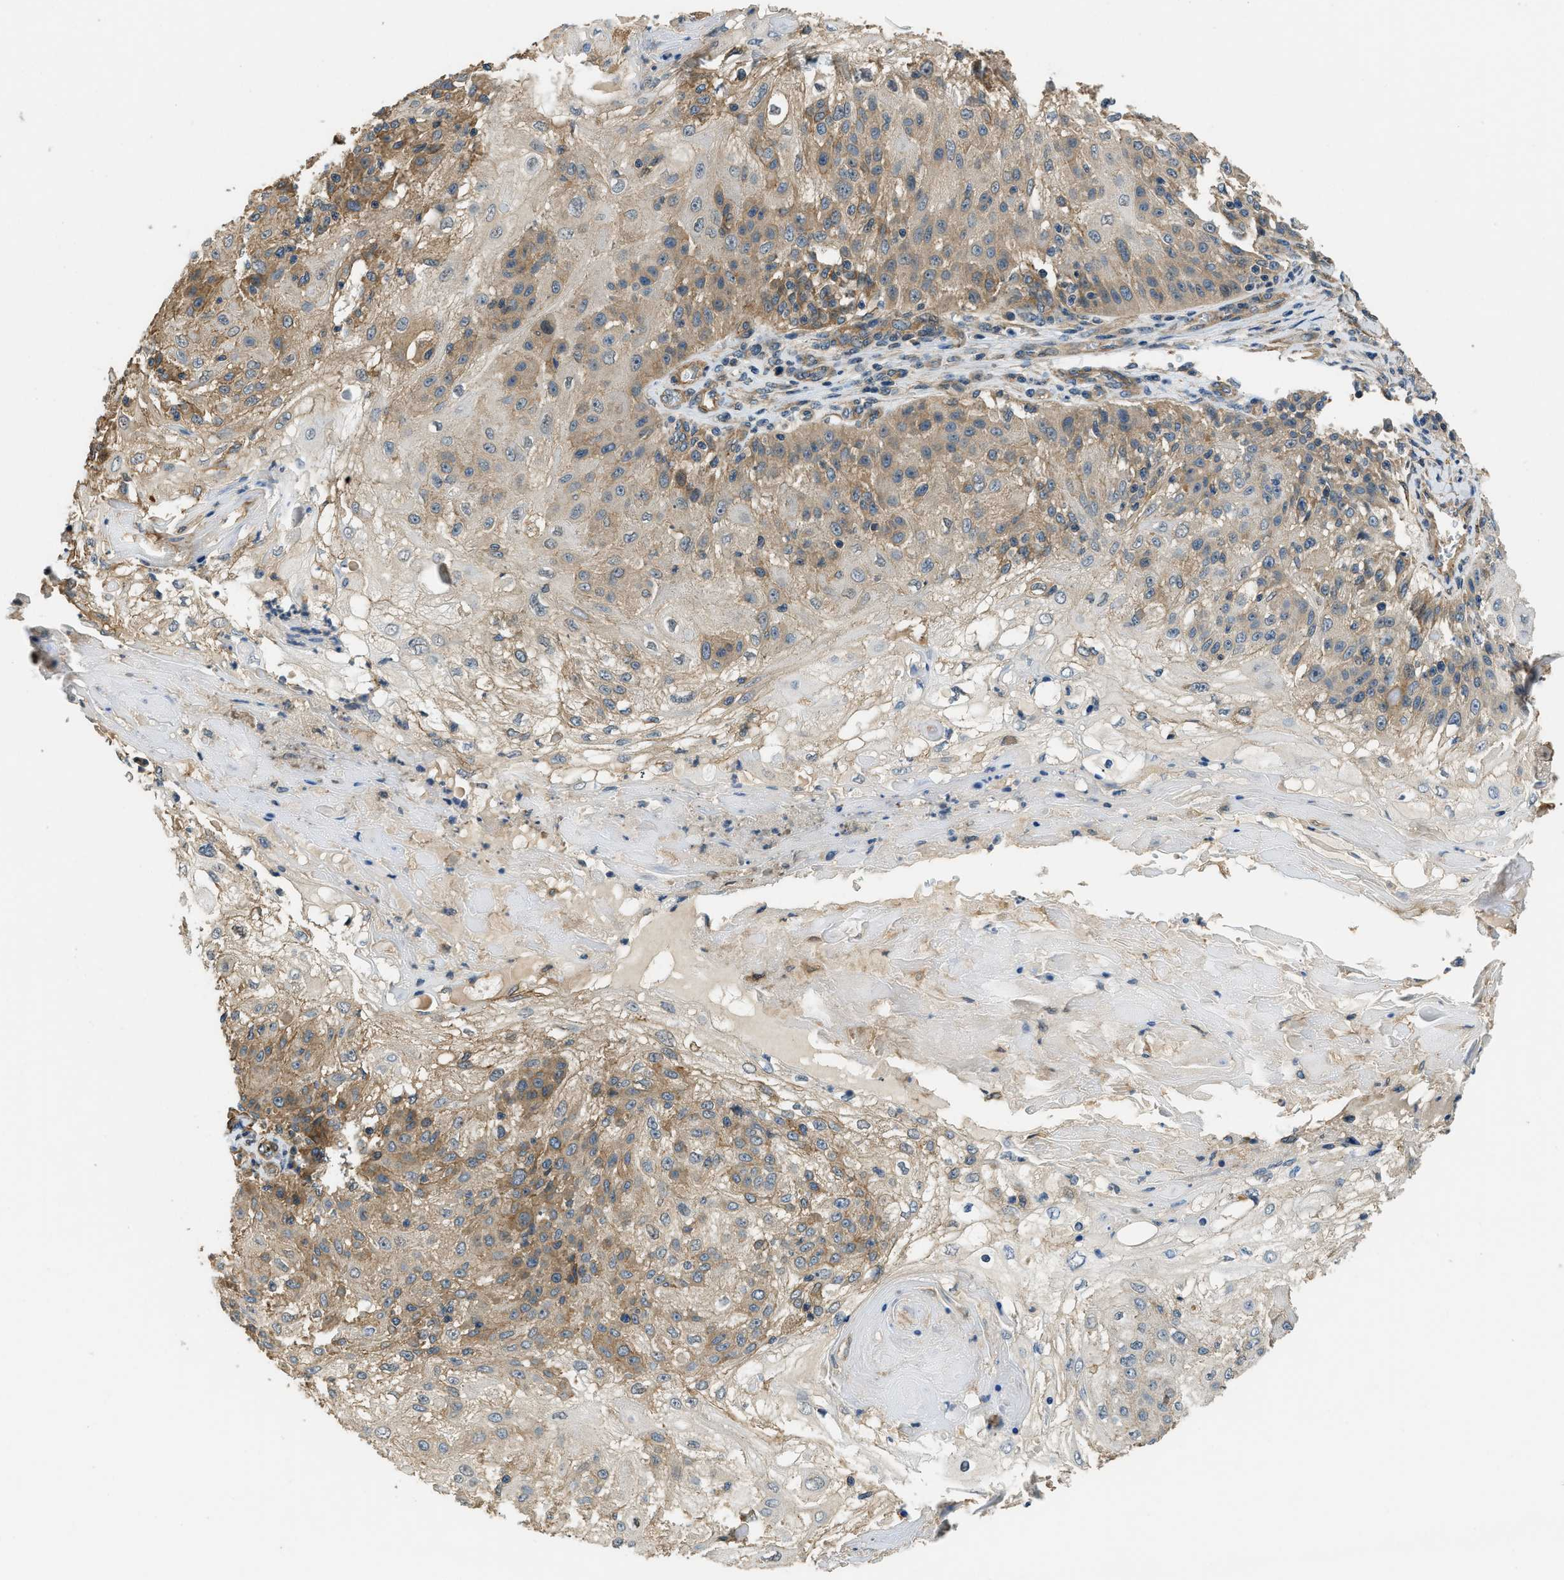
{"staining": {"intensity": "moderate", "quantity": ">75%", "location": "cytoplasmic/membranous"}, "tissue": "skin cancer", "cell_type": "Tumor cells", "image_type": "cancer", "snomed": [{"axis": "morphology", "description": "Normal tissue, NOS"}, {"axis": "morphology", "description": "Squamous cell carcinoma, NOS"}, {"axis": "topography", "description": "Skin"}], "caption": "The micrograph demonstrates a brown stain indicating the presence of a protein in the cytoplasmic/membranous of tumor cells in squamous cell carcinoma (skin).", "gene": "CGN", "patient": {"sex": "female", "age": 83}}